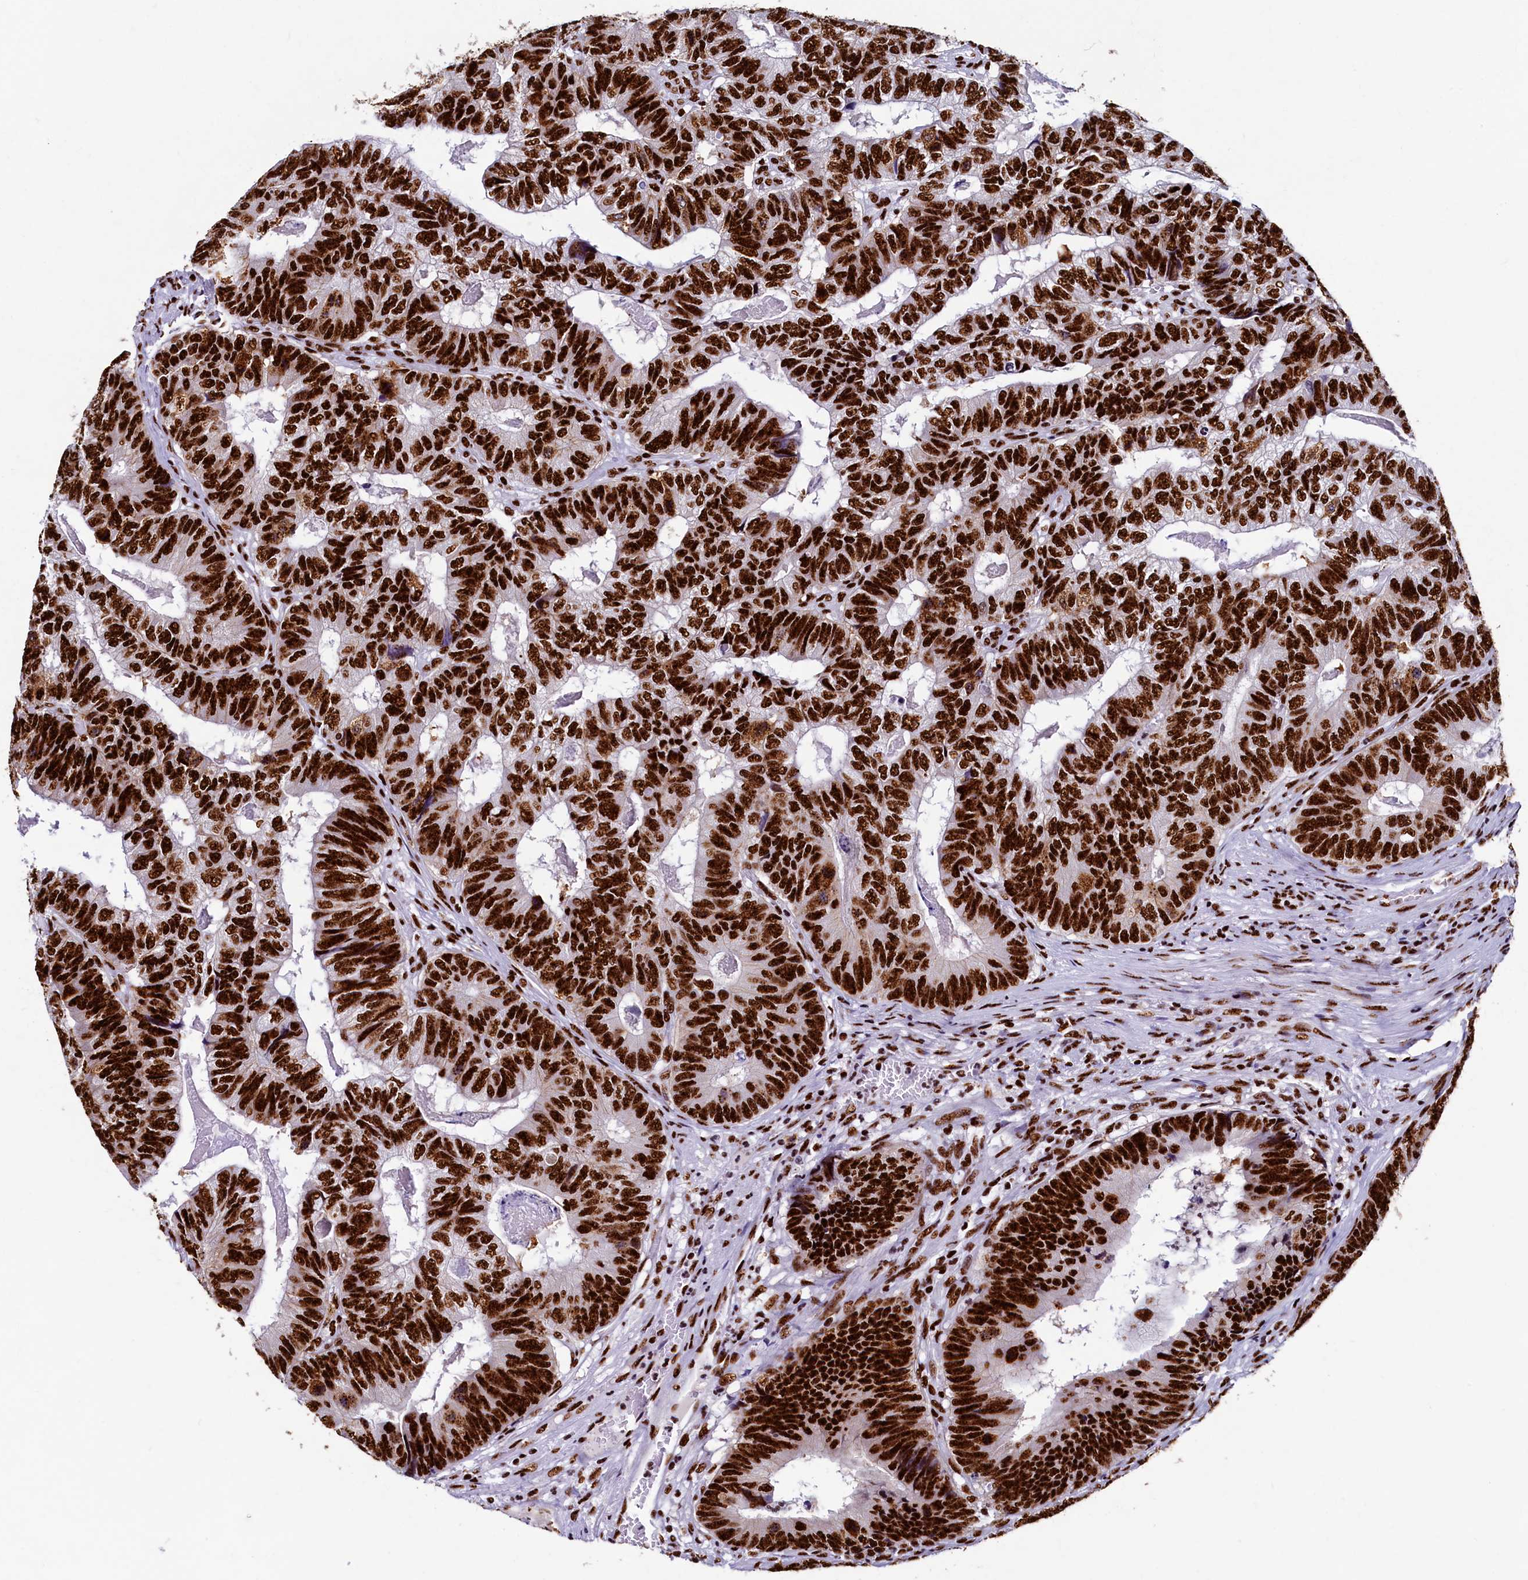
{"staining": {"intensity": "strong", "quantity": ">75%", "location": "nuclear"}, "tissue": "colorectal cancer", "cell_type": "Tumor cells", "image_type": "cancer", "snomed": [{"axis": "morphology", "description": "Adenocarcinoma, NOS"}, {"axis": "topography", "description": "Colon"}], "caption": "DAB immunohistochemical staining of colorectal cancer (adenocarcinoma) demonstrates strong nuclear protein positivity in about >75% of tumor cells.", "gene": "SRRM2", "patient": {"sex": "female", "age": 67}}